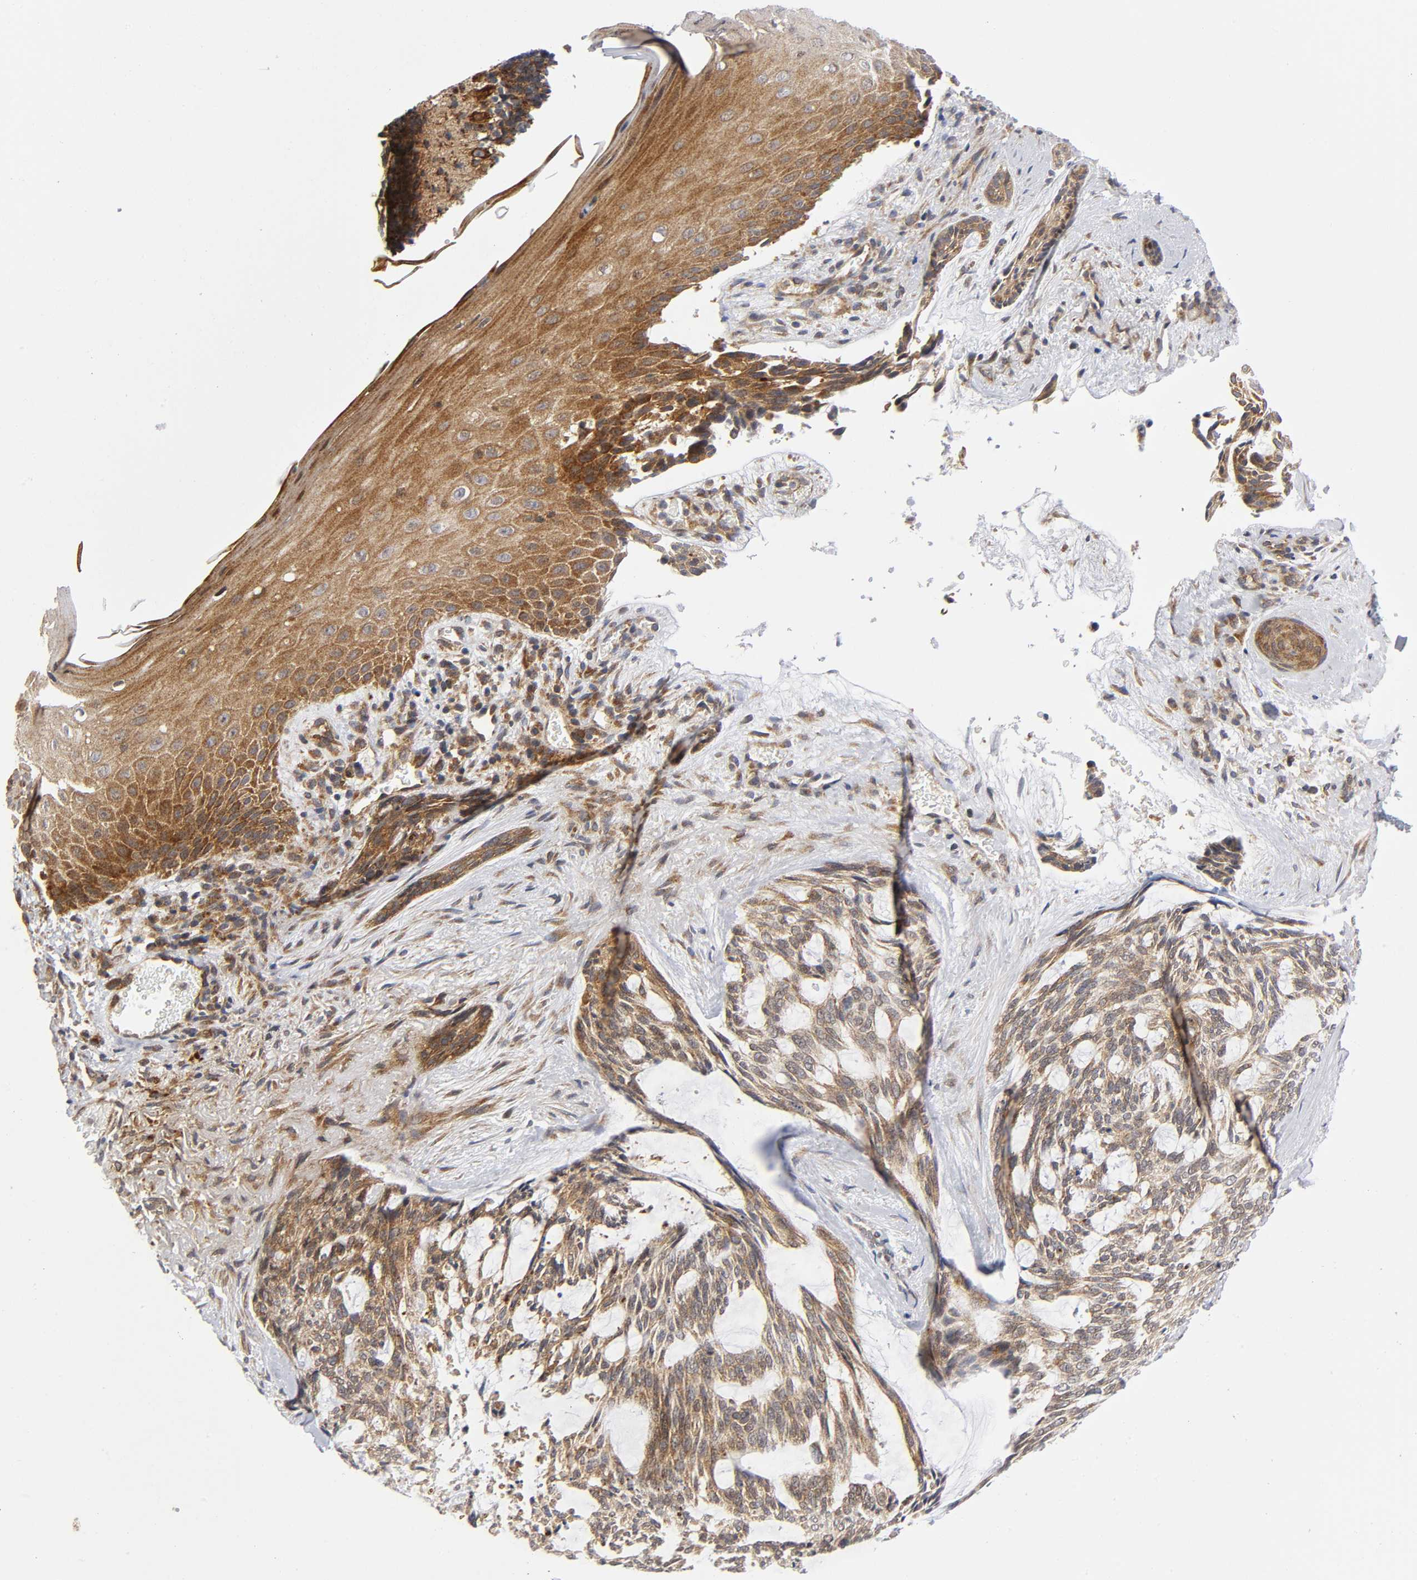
{"staining": {"intensity": "moderate", "quantity": ">75%", "location": "cytoplasmic/membranous"}, "tissue": "skin cancer", "cell_type": "Tumor cells", "image_type": "cancer", "snomed": [{"axis": "morphology", "description": "Normal tissue, NOS"}, {"axis": "morphology", "description": "Basal cell carcinoma"}, {"axis": "topography", "description": "Skin"}], "caption": "IHC staining of skin basal cell carcinoma, which reveals medium levels of moderate cytoplasmic/membranous positivity in about >75% of tumor cells indicating moderate cytoplasmic/membranous protein staining. The staining was performed using DAB (brown) for protein detection and nuclei were counterstained in hematoxylin (blue).", "gene": "EIF5", "patient": {"sex": "female", "age": 71}}